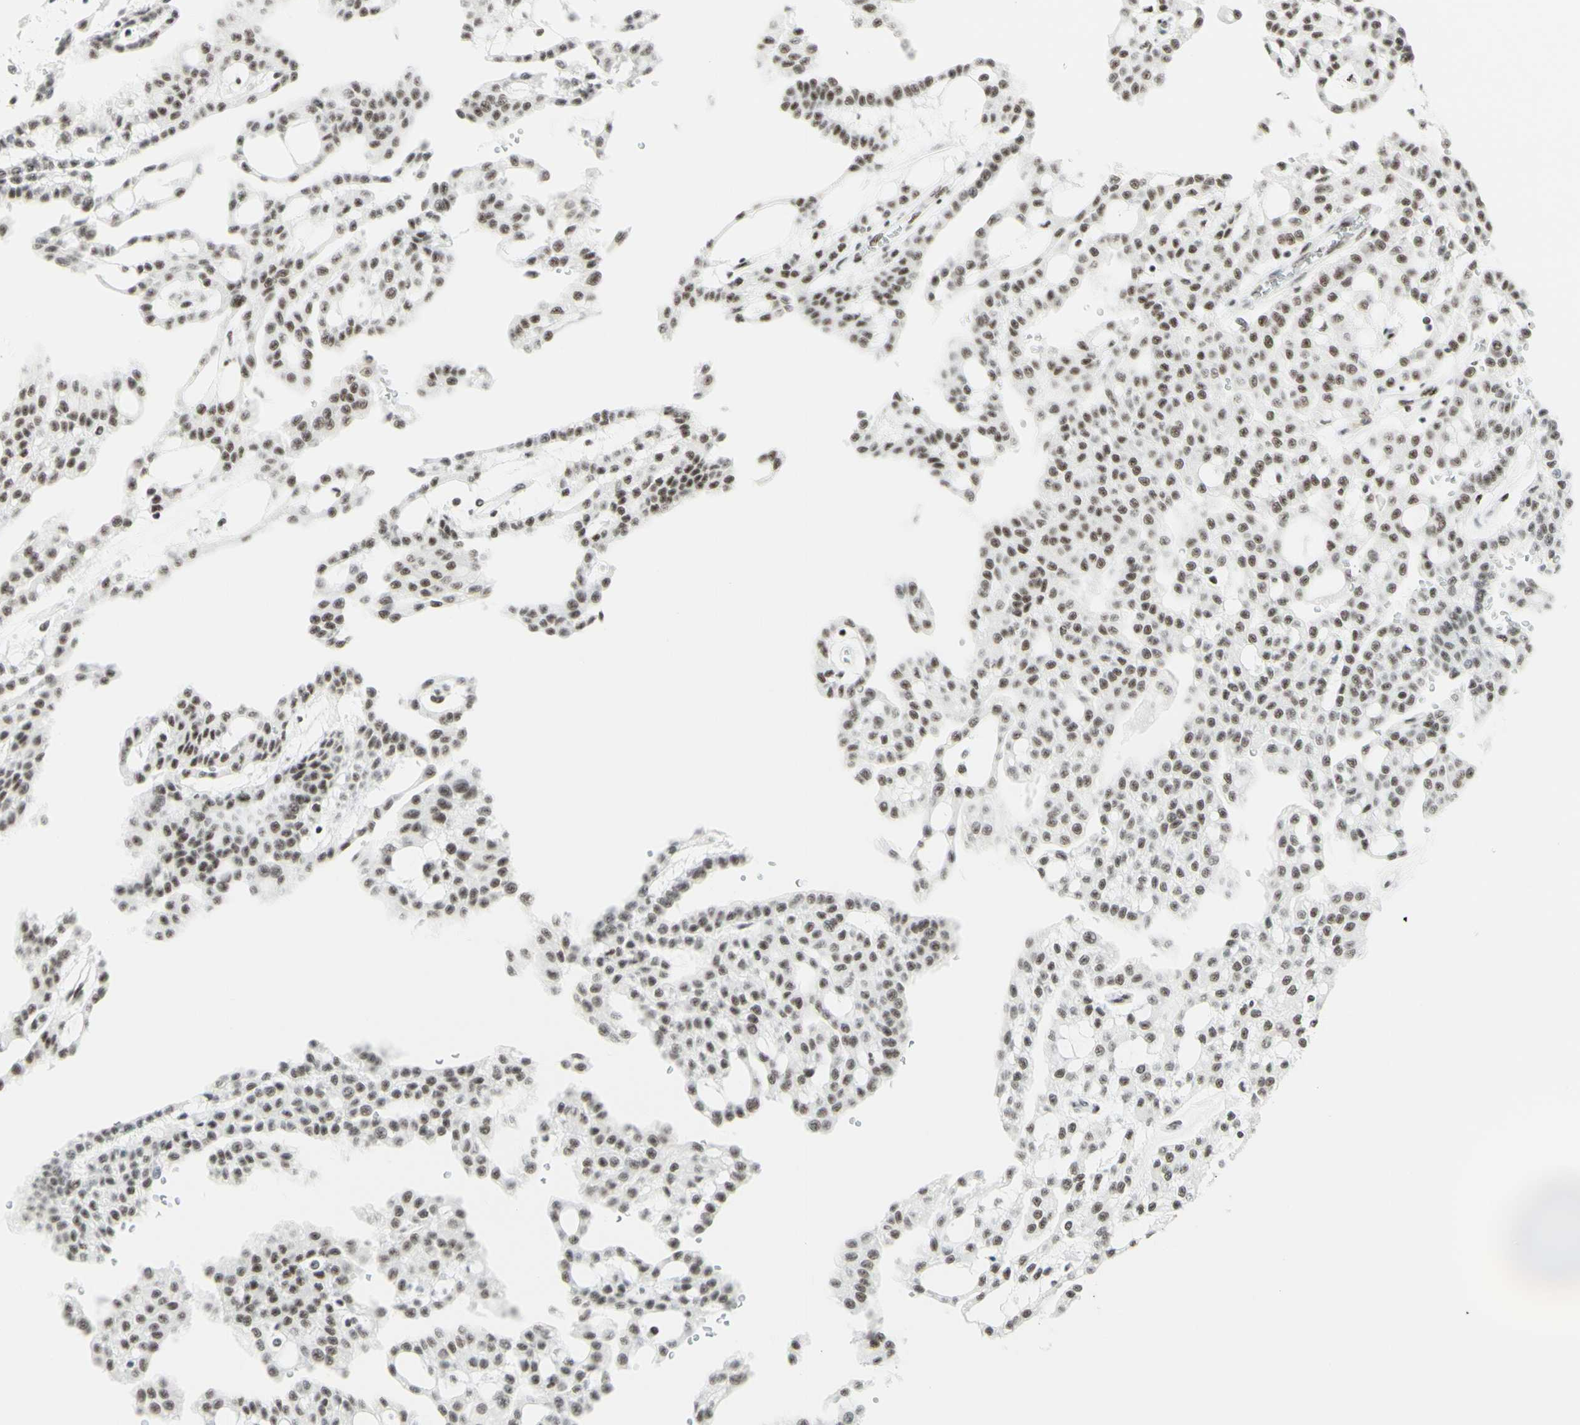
{"staining": {"intensity": "negative", "quantity": "none", "location": "none"}, "tissue": "renal cancer", "cell_type": "Tumor cells", "image_type": "cancer", "snomed": [{"axis": "morphology", "description": "Adenocarcinoma, NOS"}, {"axis": "topography", "description": "Kidney"}], "caption": "High power microscopy photomicrograph of an IHC histopathology image of renal adenocarcinoma, revealing no significant expression in tumor cells.", "gene": "WTAP", "patient": {"sex": "male", "age": 63}}